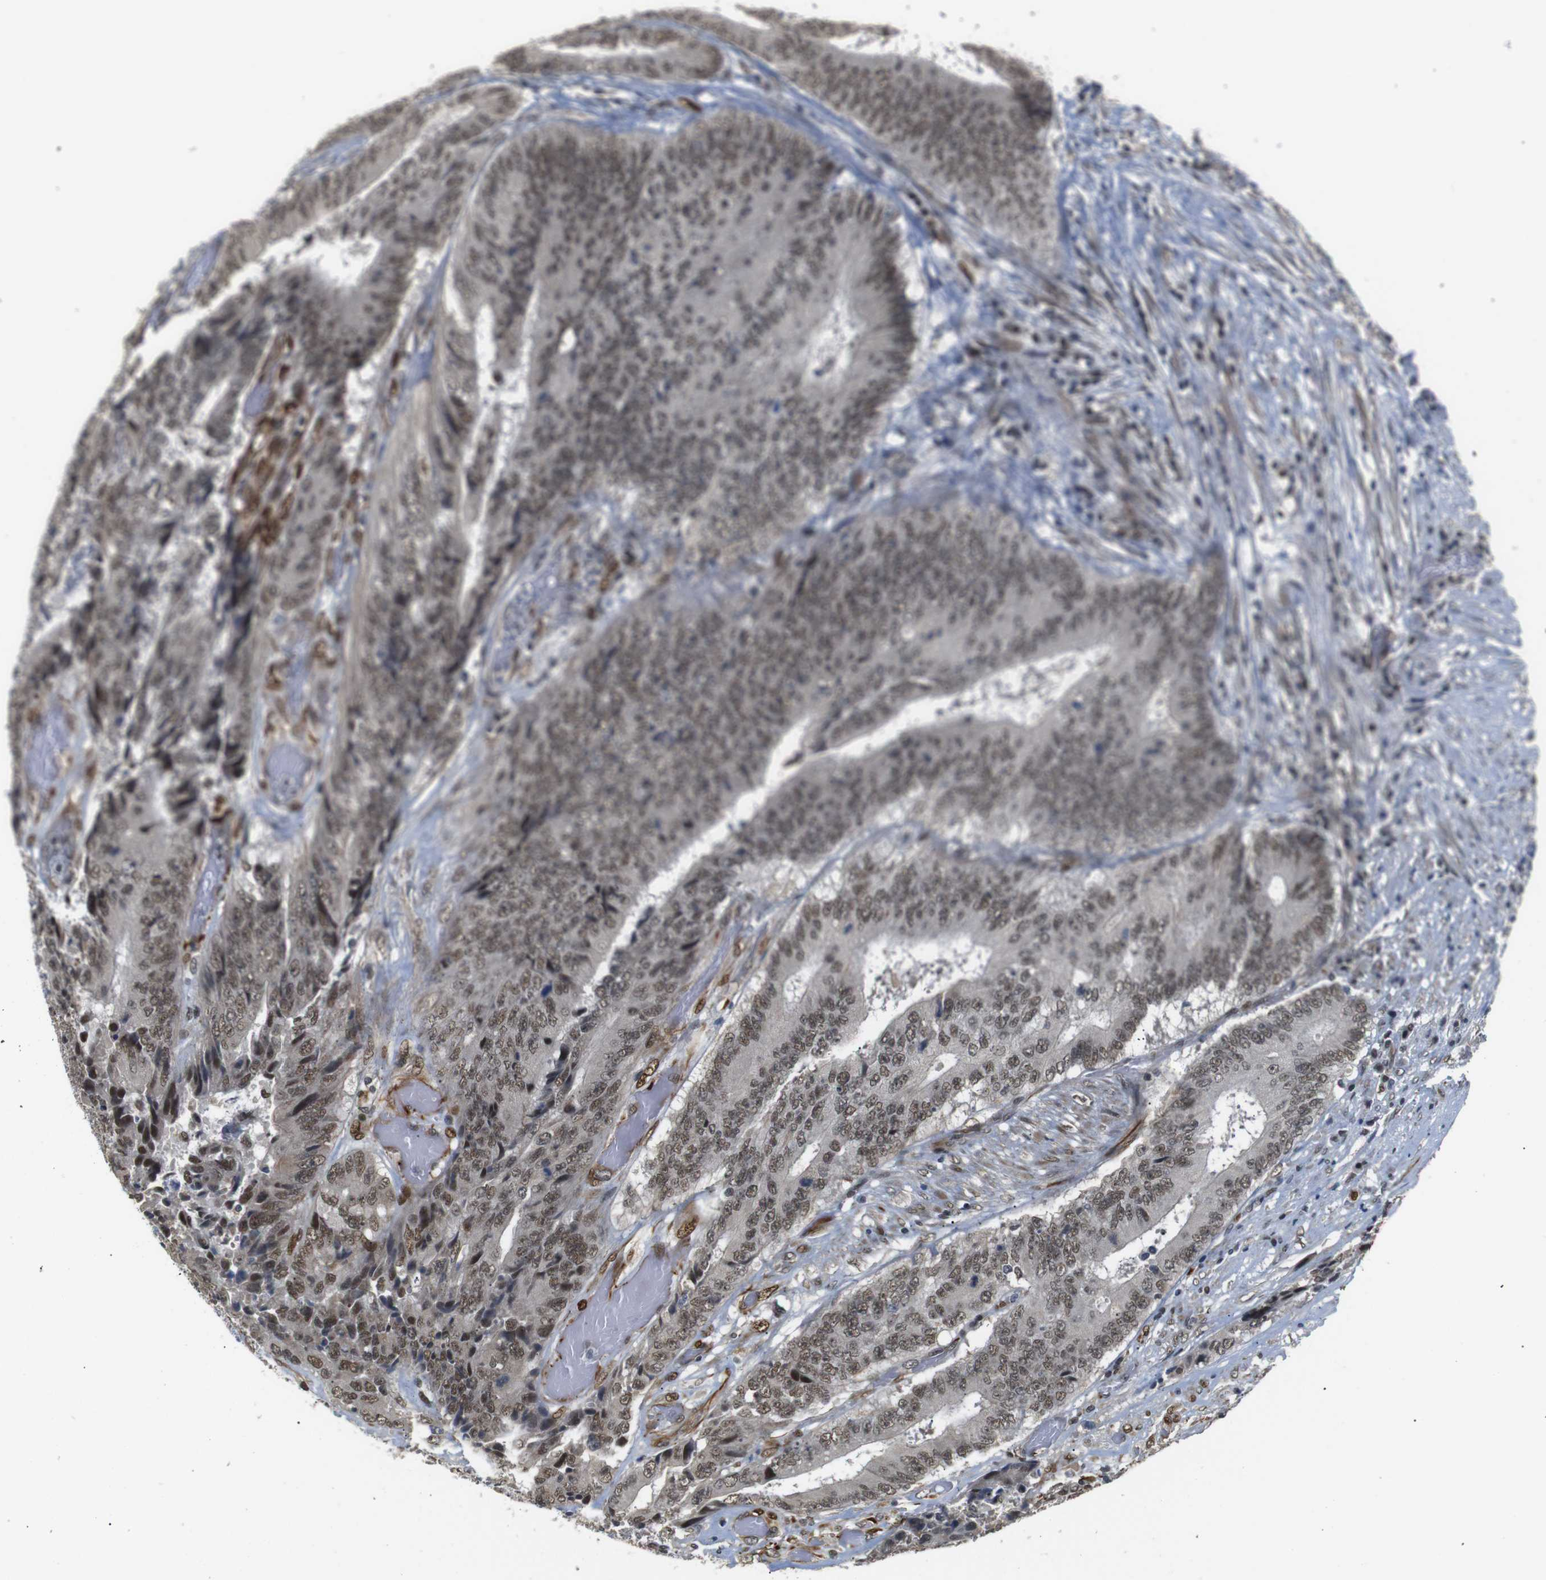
{"staining": {"intensity": "moderate", "quantity": ">75%", "location": "cytoplasmic/membranous,nuclear"}, "tissue": "colorectal cancer", "cell_type": "Tumor cells", "image_type": "cancer", "snomed": [{"axis": "morphology", "description": "Adenocarcinoma, NOS"}, {"axis": "topography", "description": "Rectum"}], "caption": "High-power microscopy captured an immunohistochemistry (IHC) photomicrograph of colorectal cancer, revealing moderate cytoplasmic/membranous and nuclear staining in about >75% of tumor cells.", "gene": "TBX2", "patient": {"sex": "male", "age": 72}}